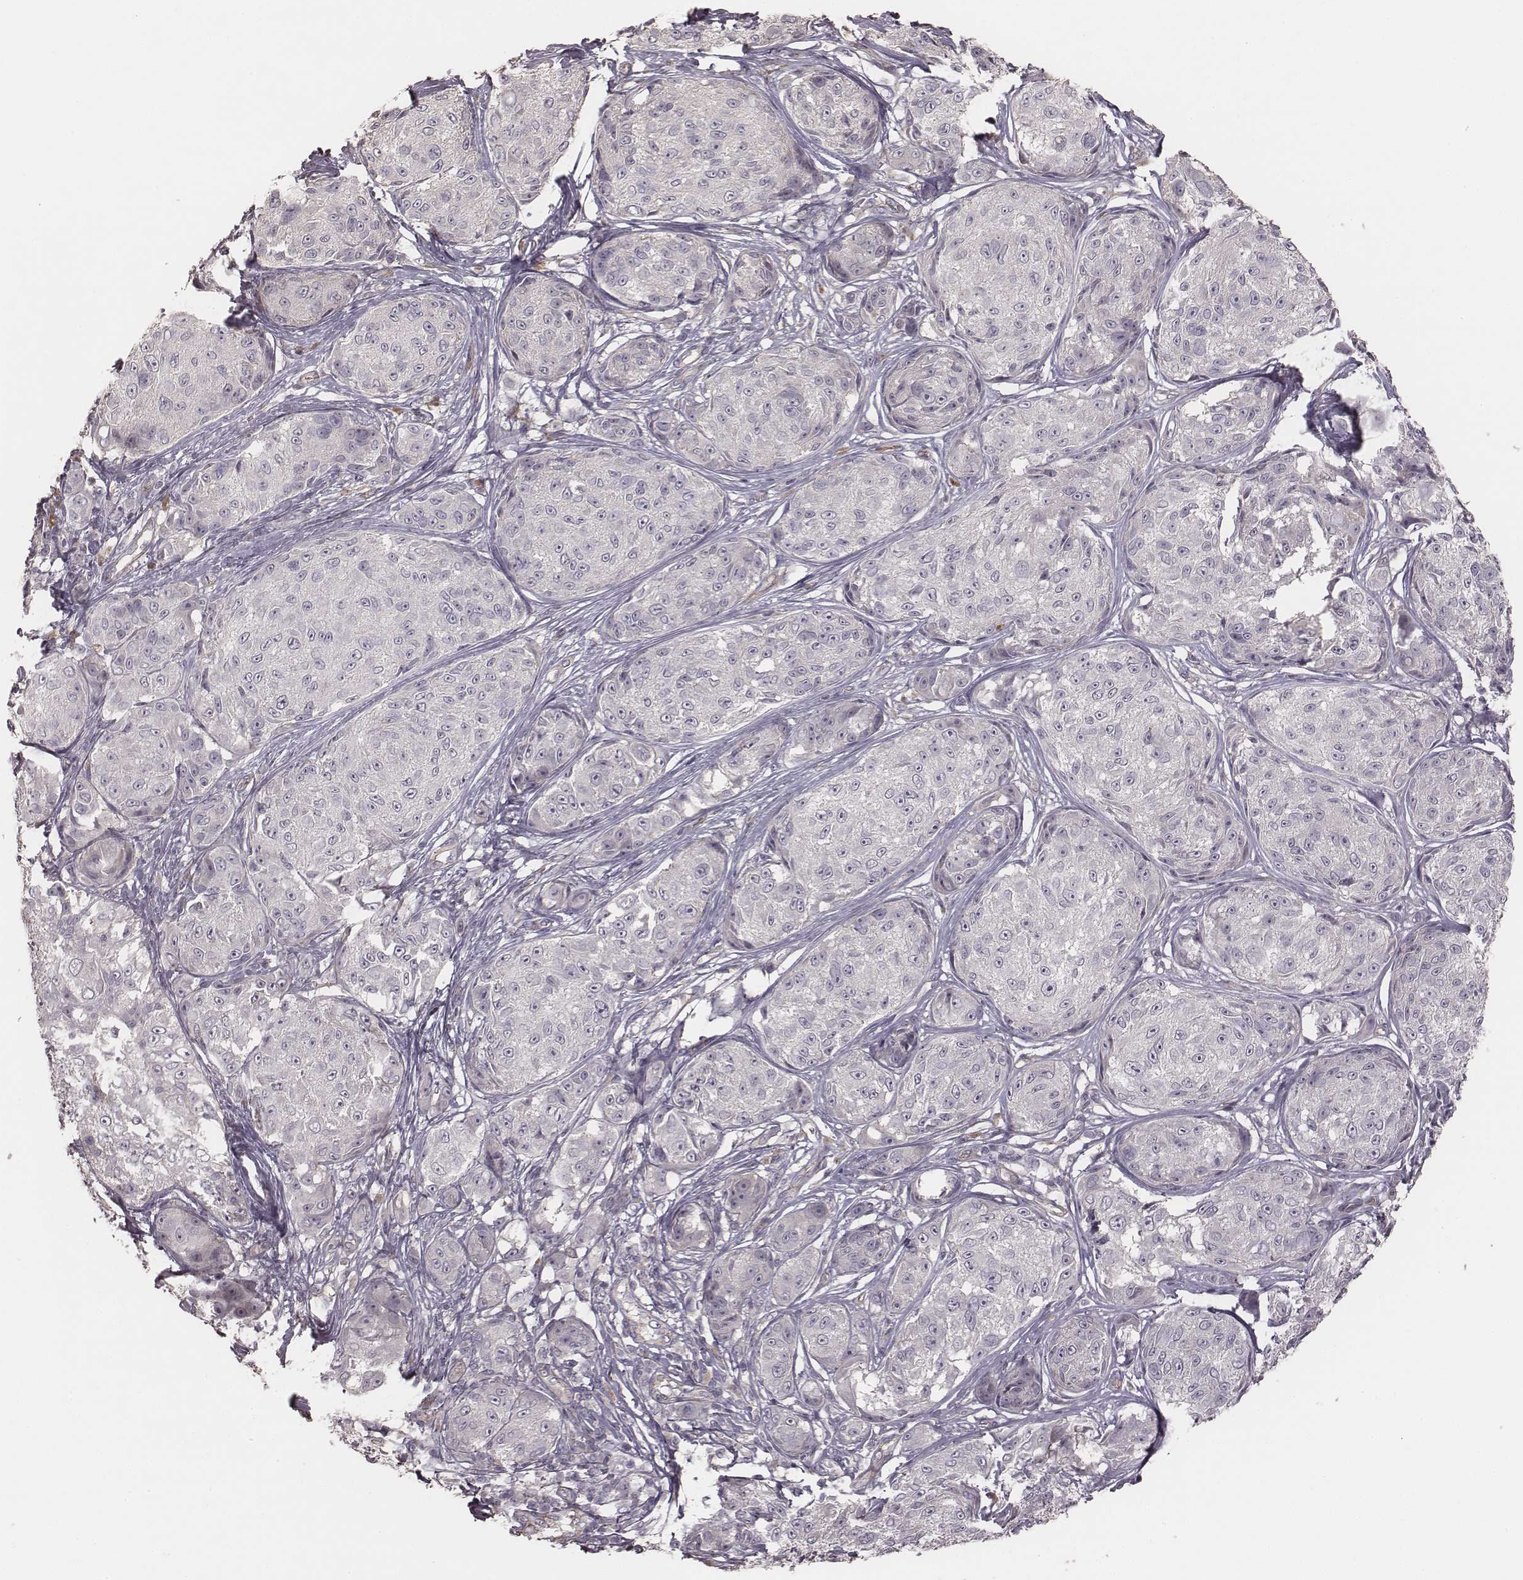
{"staining": {"intensity": "negative", "quantity": "none", "location": "none"}, "tissue": "melanoma", "cell_type": "Tumor cells", "image_type": "cancer", "snomed": [{"axis": "morphology", "description": "Malignant melanoma, NOS"}, {"axis": "topography", "description": "Skin"}], "caption": "Immunohistochemical staining of human melanoma demonstrates no significant expression in tumor cells. (Stains: DAB immunohistochemistry (IHC) with hematoxylin counter stain, Microscopy: brightfield microscopy at high magnification).", "gene": "OTOGL", "patient": {"sex": "male", "age": 61}}